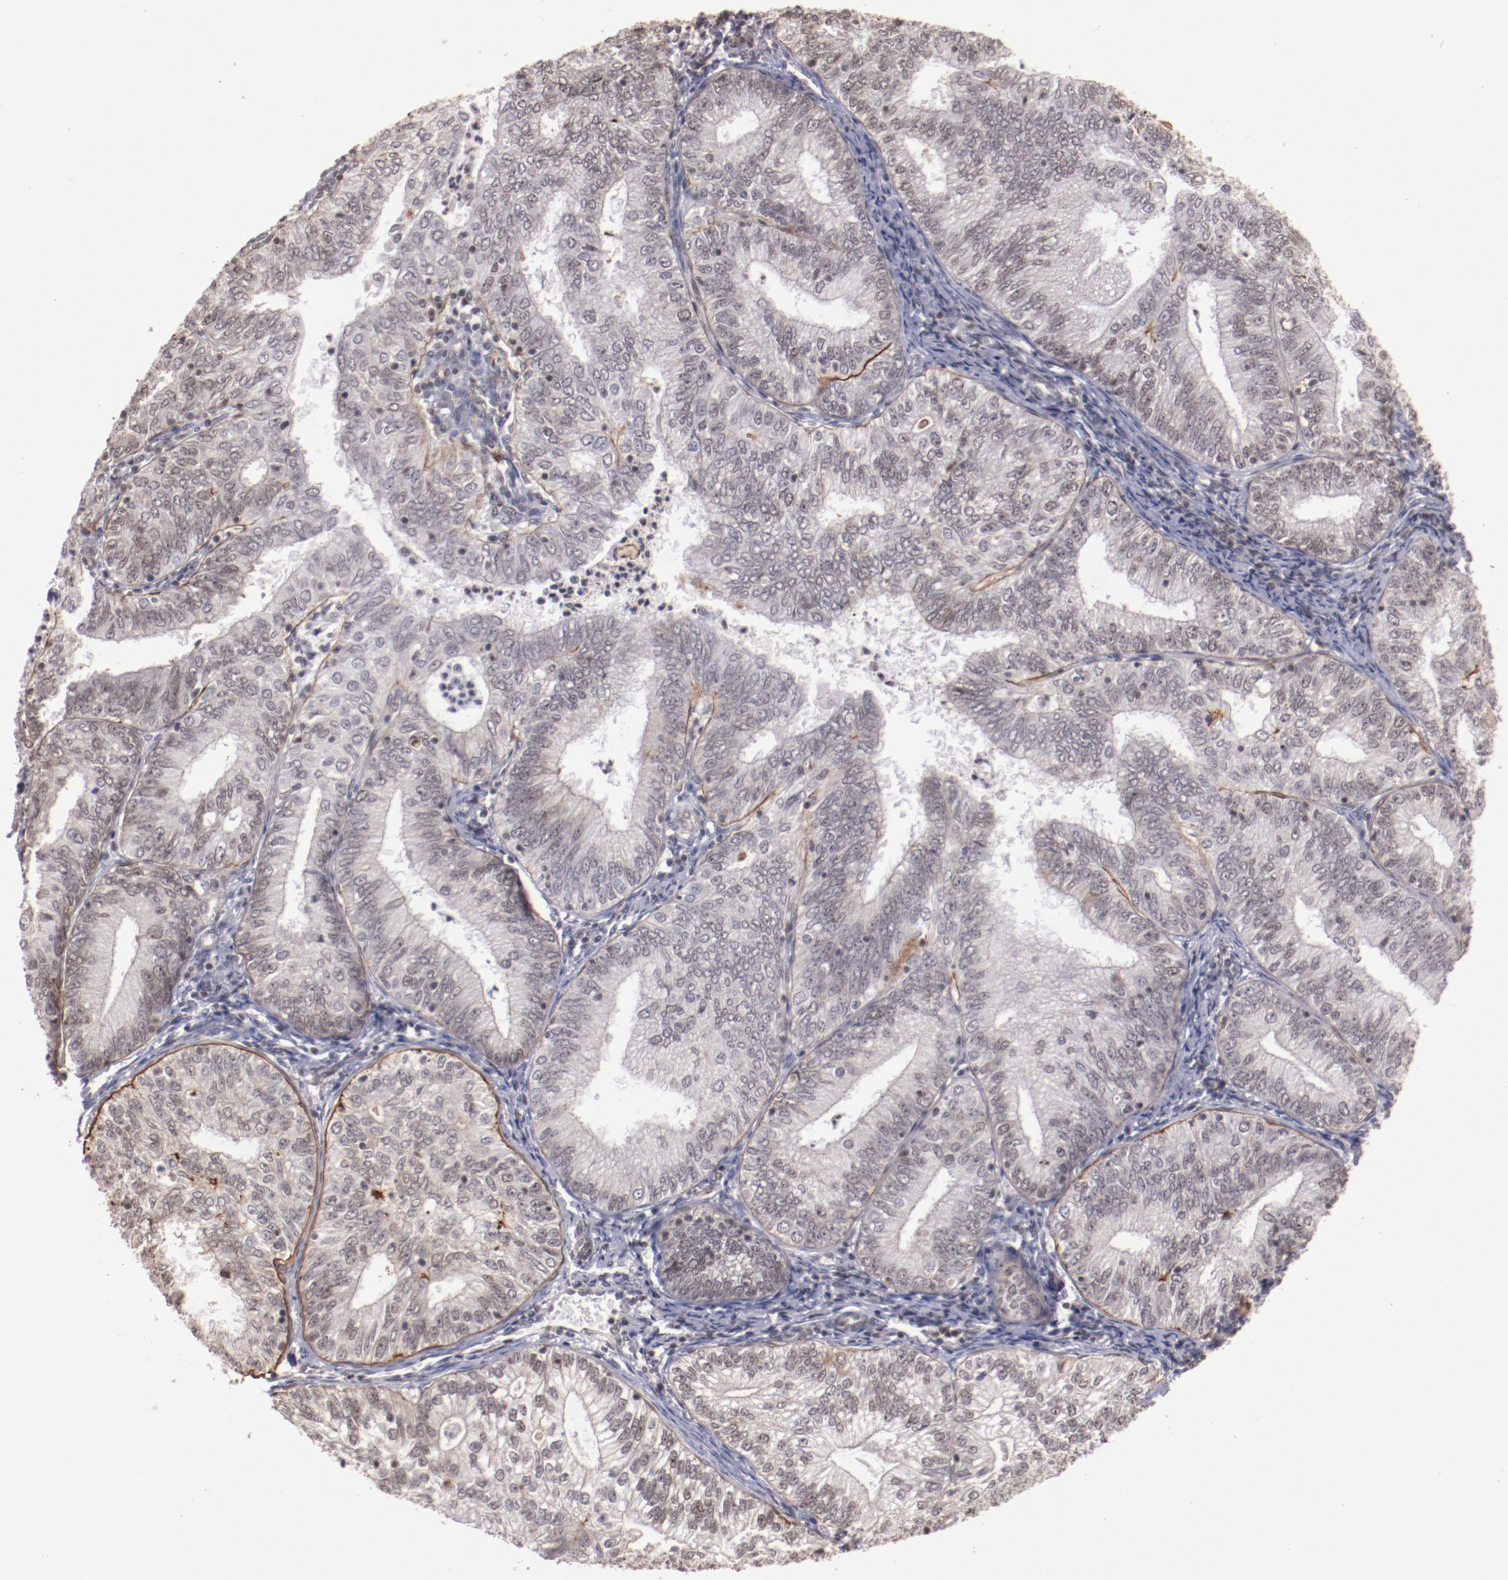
{"staining": {"intensity": "weak", "quantity": "<25%", "location": "cytoplasmic/membranous"}, "tissue": "endometrial cancer", "cell_type": "Tumor cells", "image_type": "cancer", "snomed": [{"axis": "morphology", "description": "Adenocarcinoma, NOS"}, {"axis": "topography", "description": "Endometrium"}], "caption": "Immunohistochemical staining of human endometrial cancer (adenocarcinoma) demonstrates no significant positivity in tumor cells.", "gene": "STAG2", "patient": {"sex": "female", "age": 69}}